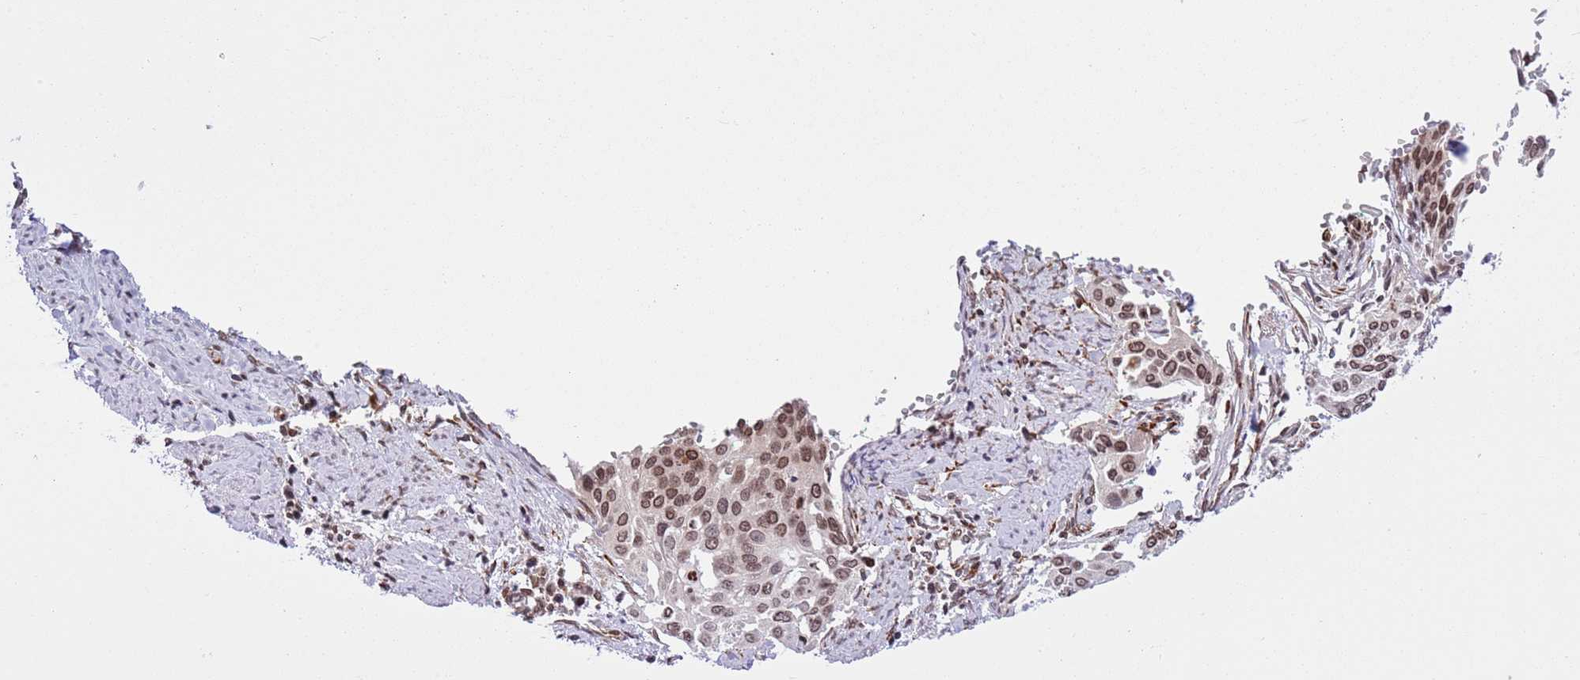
{"staining": {"intensity": "moderate", "quantity": ">75%", "location": "nuclear"}, "tissue": "cervical cancer", "cell_type": "Tumor cells", "image_type": "cancer", "snomed": [{"axis": "morphology", "description": "Squamous cell carcinoma, NOS"}, {"axis": "topography", "description": "Cervix"}], "caption": "Protein staining displays moderate nuclear expression in about >75% of tumor cells in cervical squamous cell carcinoma.", "gene": "NRIP1", "patient": {"sex": "female", "age": 44}}